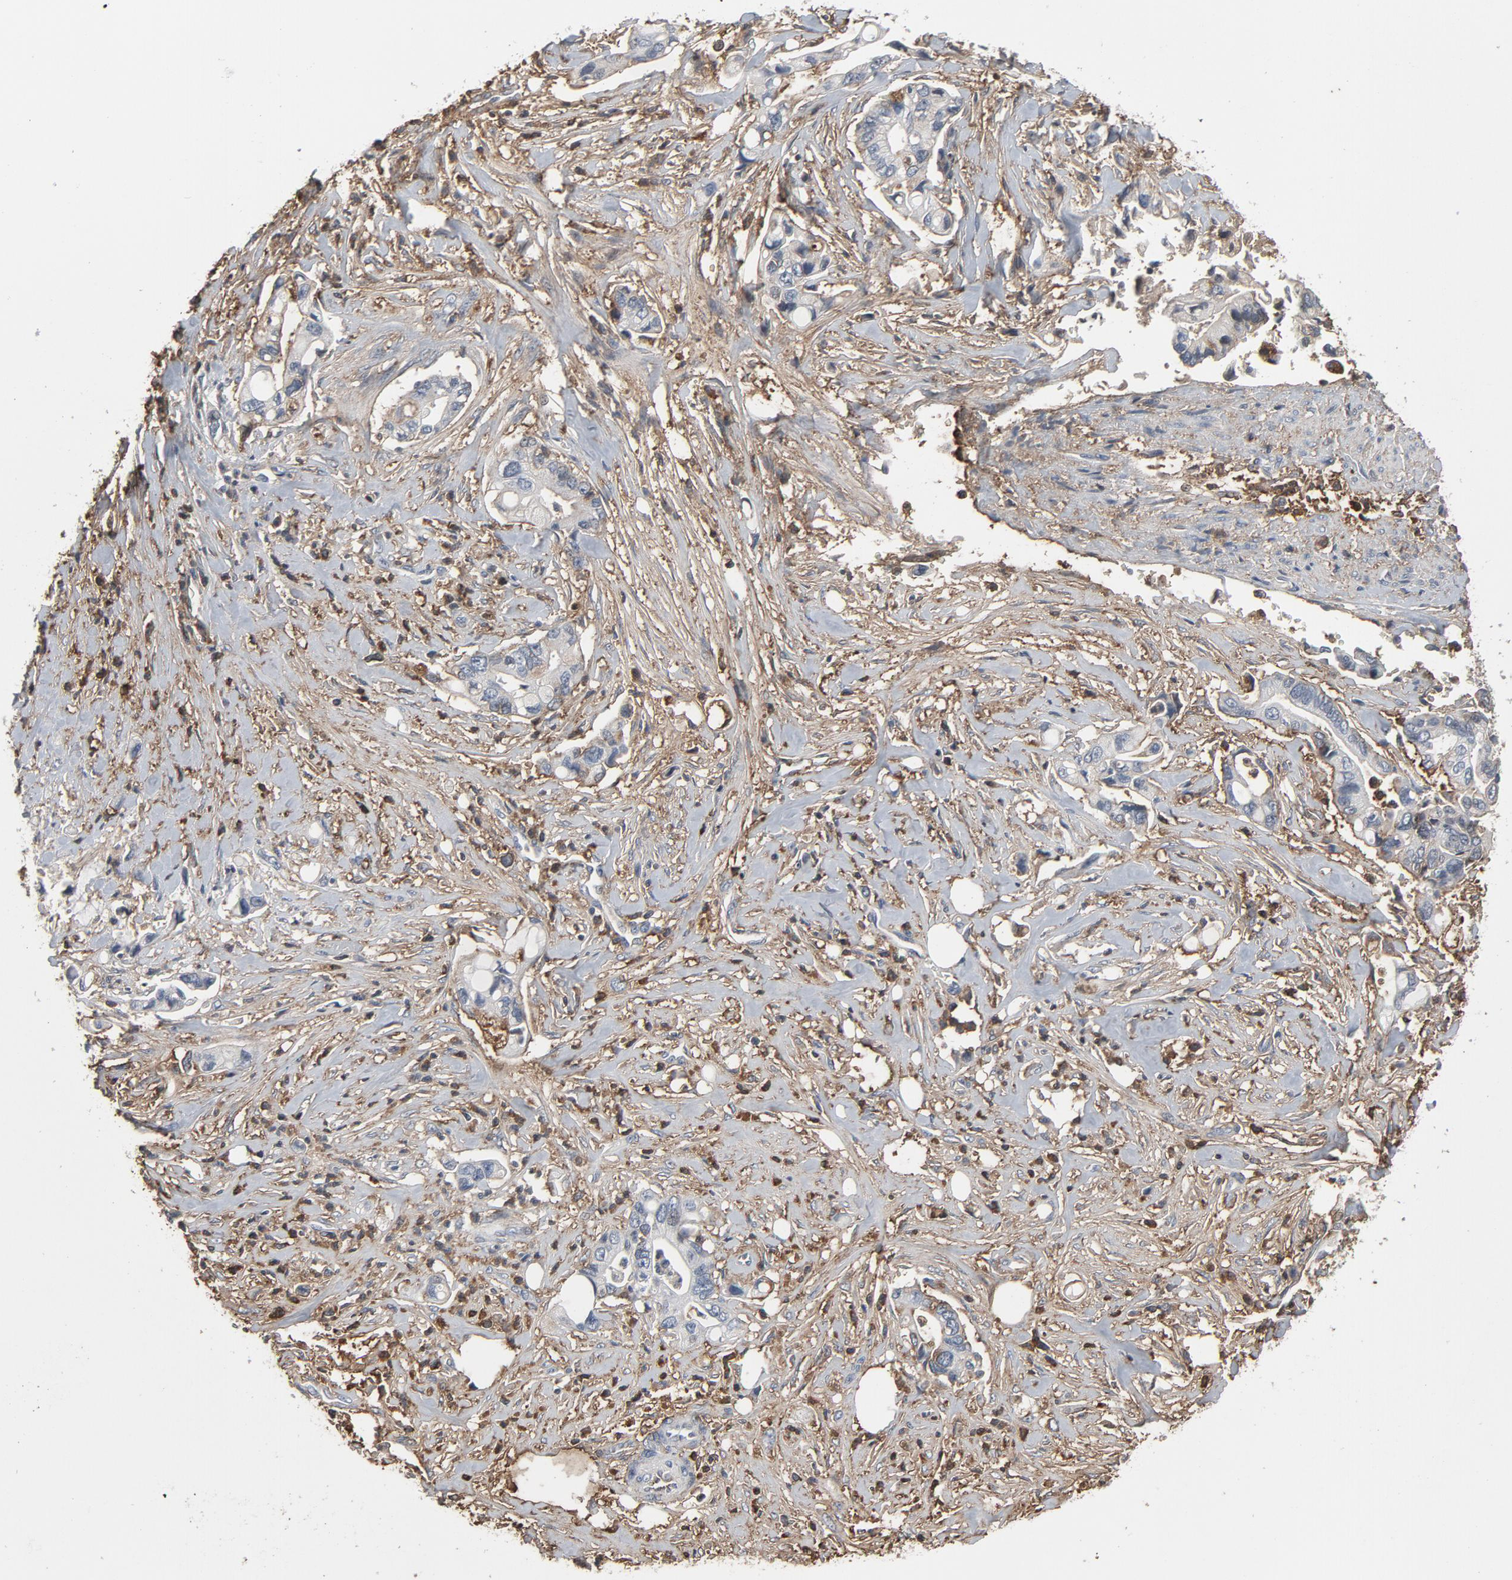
{"staining": {"intensity": "negative", "quantity": "none", "location": "none"}, "tissue": "pancreatic cancer", "cell_type": "Tumor cells", "image_type": "cancer", "snomed": [{"axis": "morphology", "description": "Adenocarcinoma, NOS"}, {"axis": "topography", "description": "Pancreas"}], "caption": "The histopathology image reveals no staining of tumor cells in pancreatic cancer (adenocarcinoma).", "gene": "PDZD4", "patient": {"sex": "male", "age": 70}}